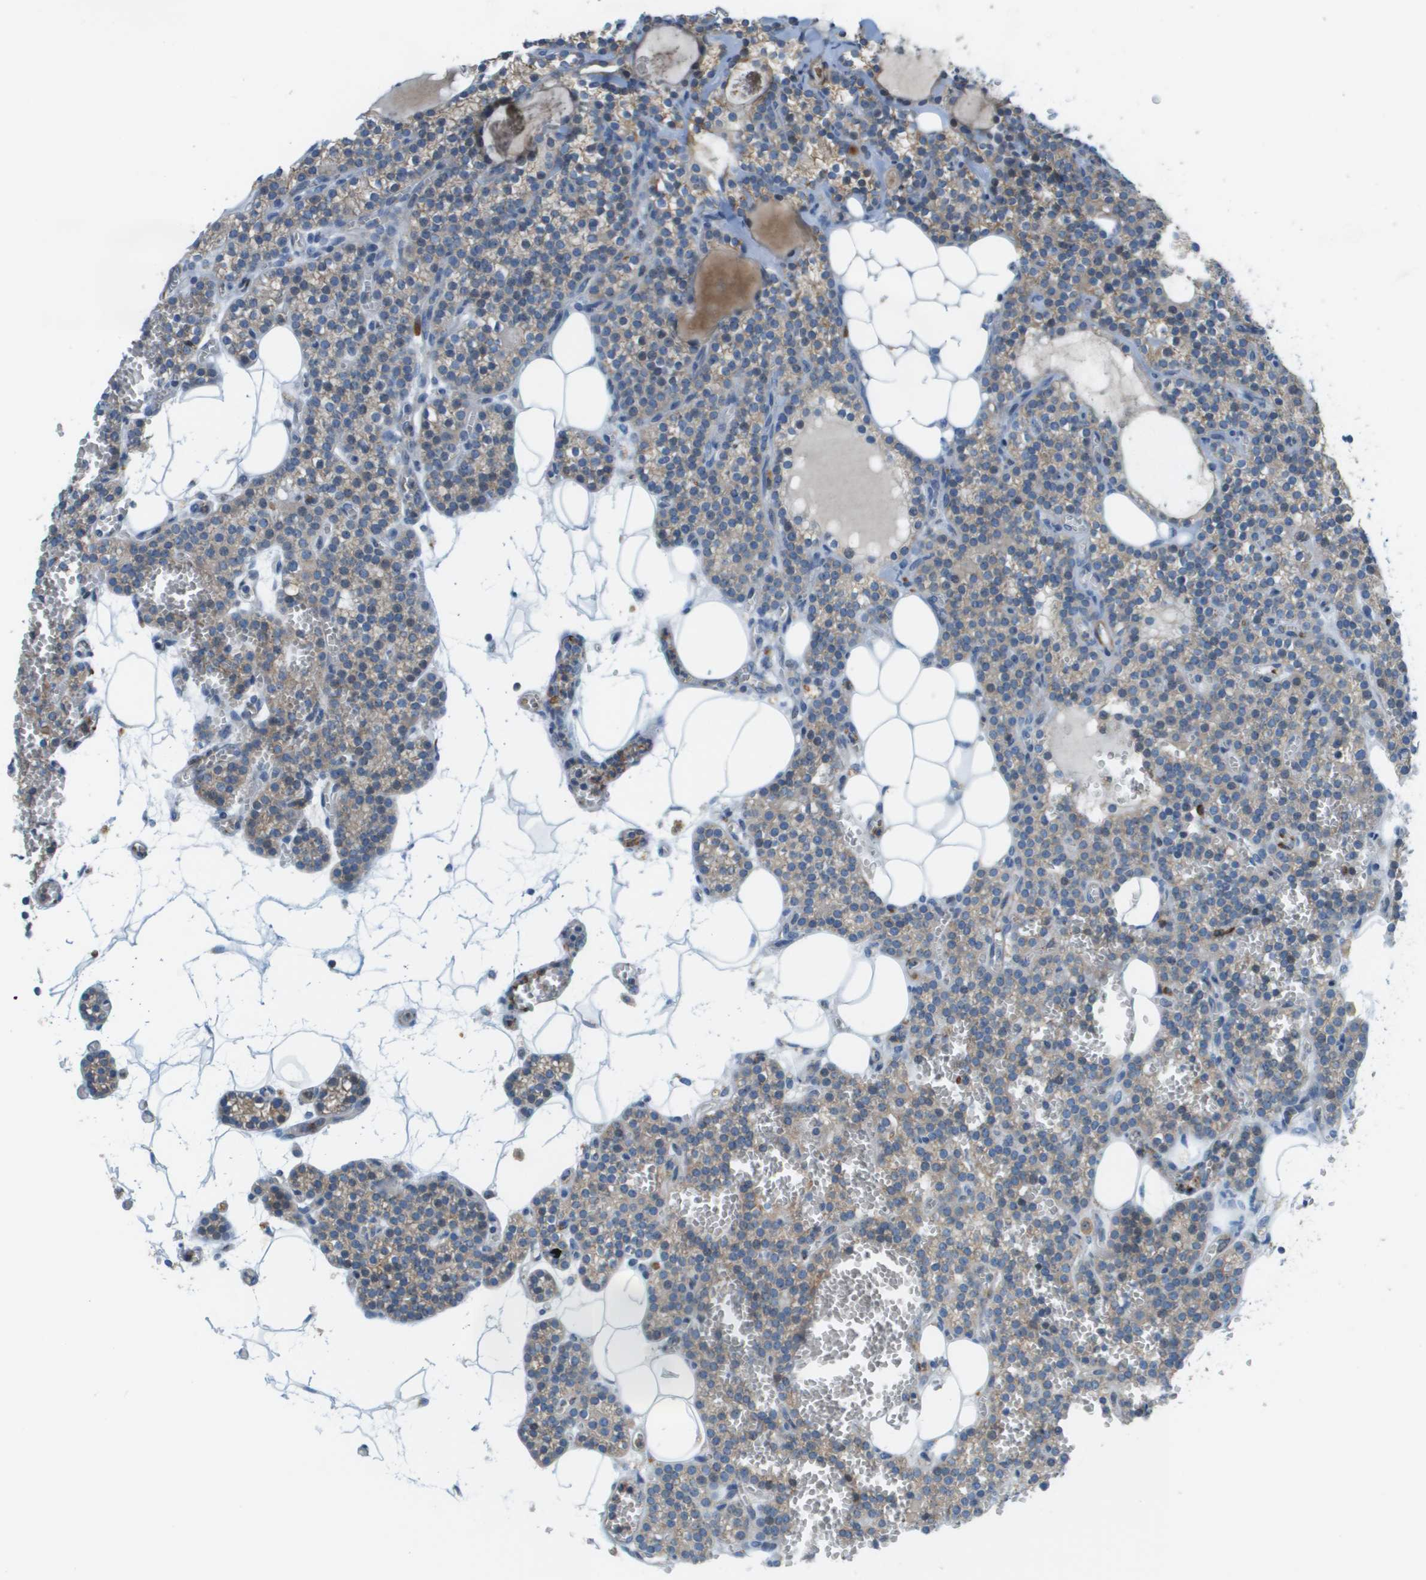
{"staining": {"intensity": "weak", "quantity": "25%-75%", "location": "cytoplasmic/membranous"}, "tissue": "parathyroid gland", "cell_type": "Glandular cells", "image_type": "normal", "snomed": [{"axis": "morphology", "description": "Normal tissue, NOS"}, {"axis": "morphology", "description": "Adenoma, NOS"}, {"axis": "topography", "description": "Parathyroid gland"}], "caption": "Human parathyroid gland stained for a protein (brown) demonstrates weak cytoplasmic/membranous positive positivity in approximately 25%-75% of glandular cells.", "gene": "MYH11", "patient": {"sex": "female", "age": 58}}